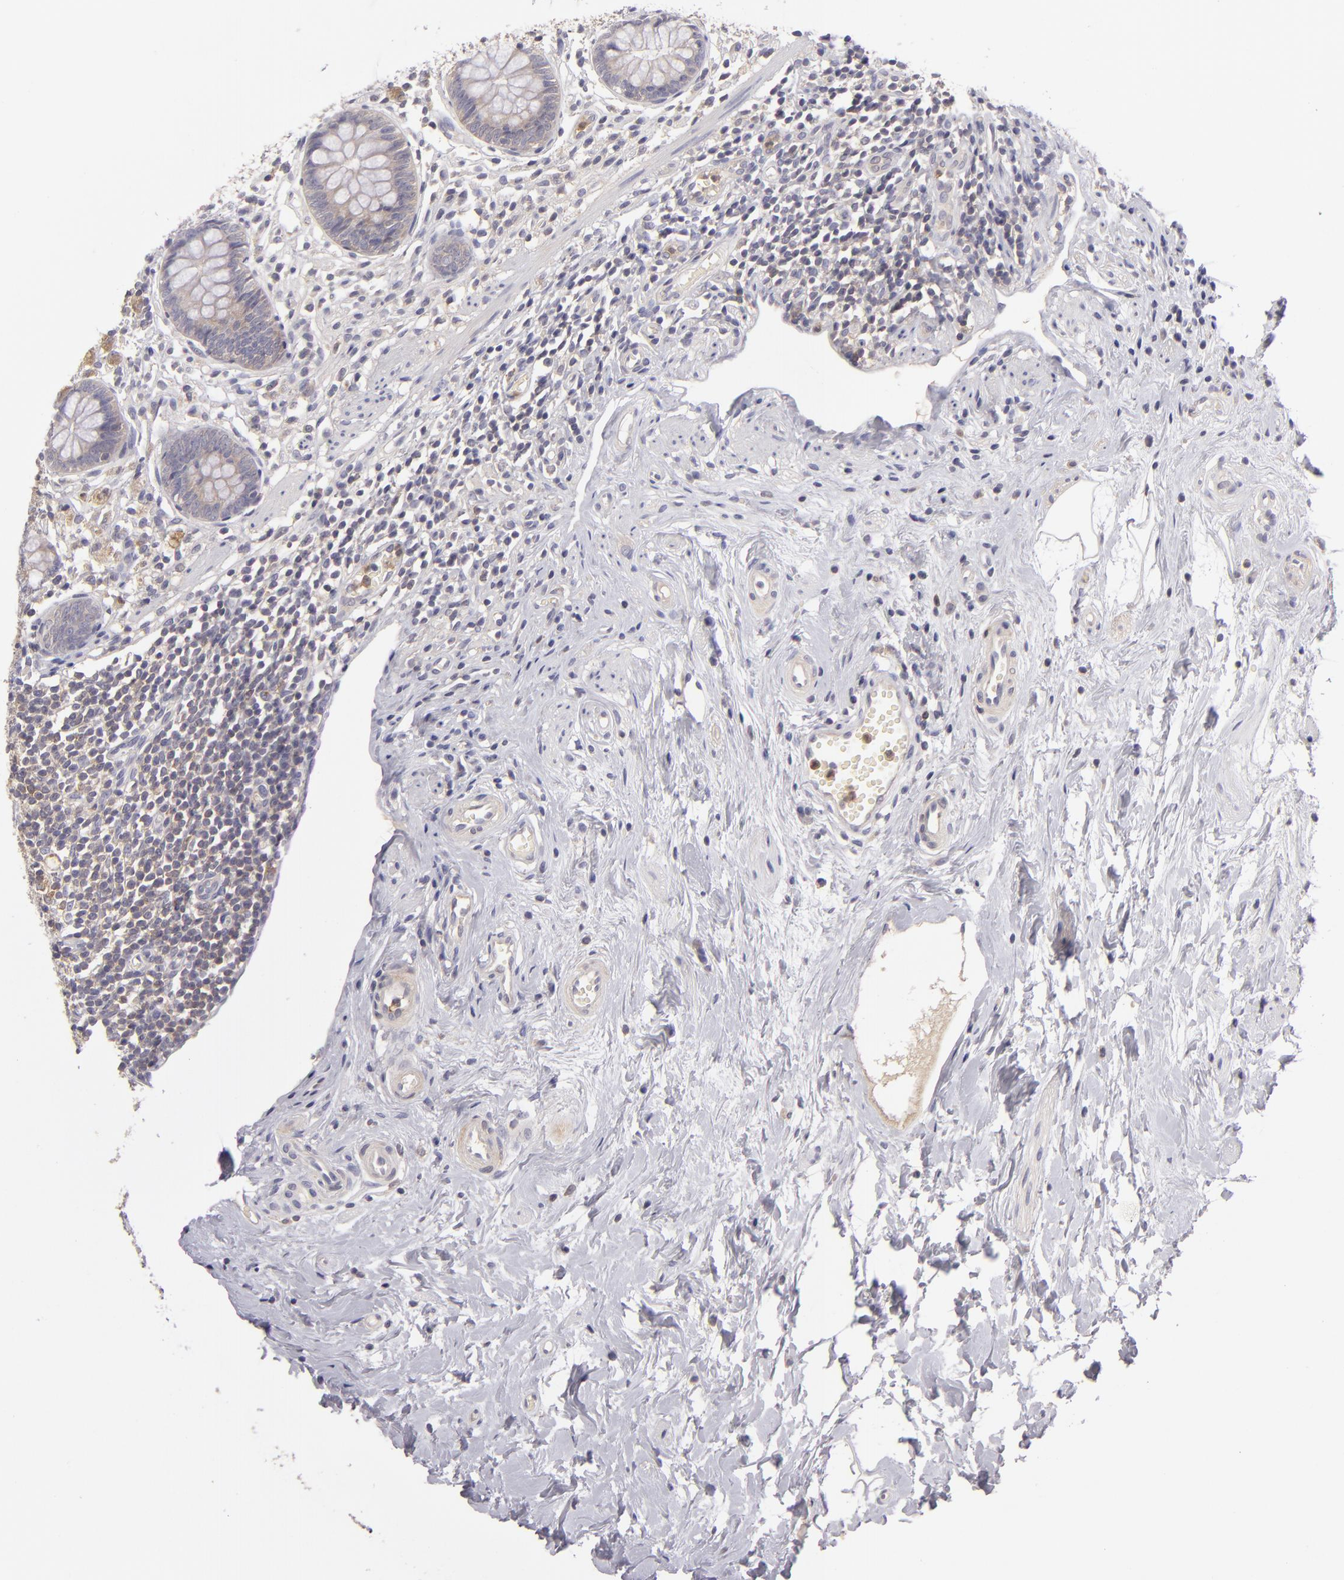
{"staining": {"intensity": "moderate", "quantity": ">75%", "location": "cytoplasmic/membranous"}, "tissue": "appendix", "cell_type": "Glandular cells", "image_type": "normal", "snomed": [{"axis": "morphology", "description": "Normal tissue, NOS"}, {"axis": "topography", "description": "Appendix"}], "caption": "Moderate cytoplasmic/membranous expression for a protein is appreciated in about >75% of glandular cells of normal appendix using IHC.", "gene": "MMP10", "patient": {"sex": "male", "age": 38}}